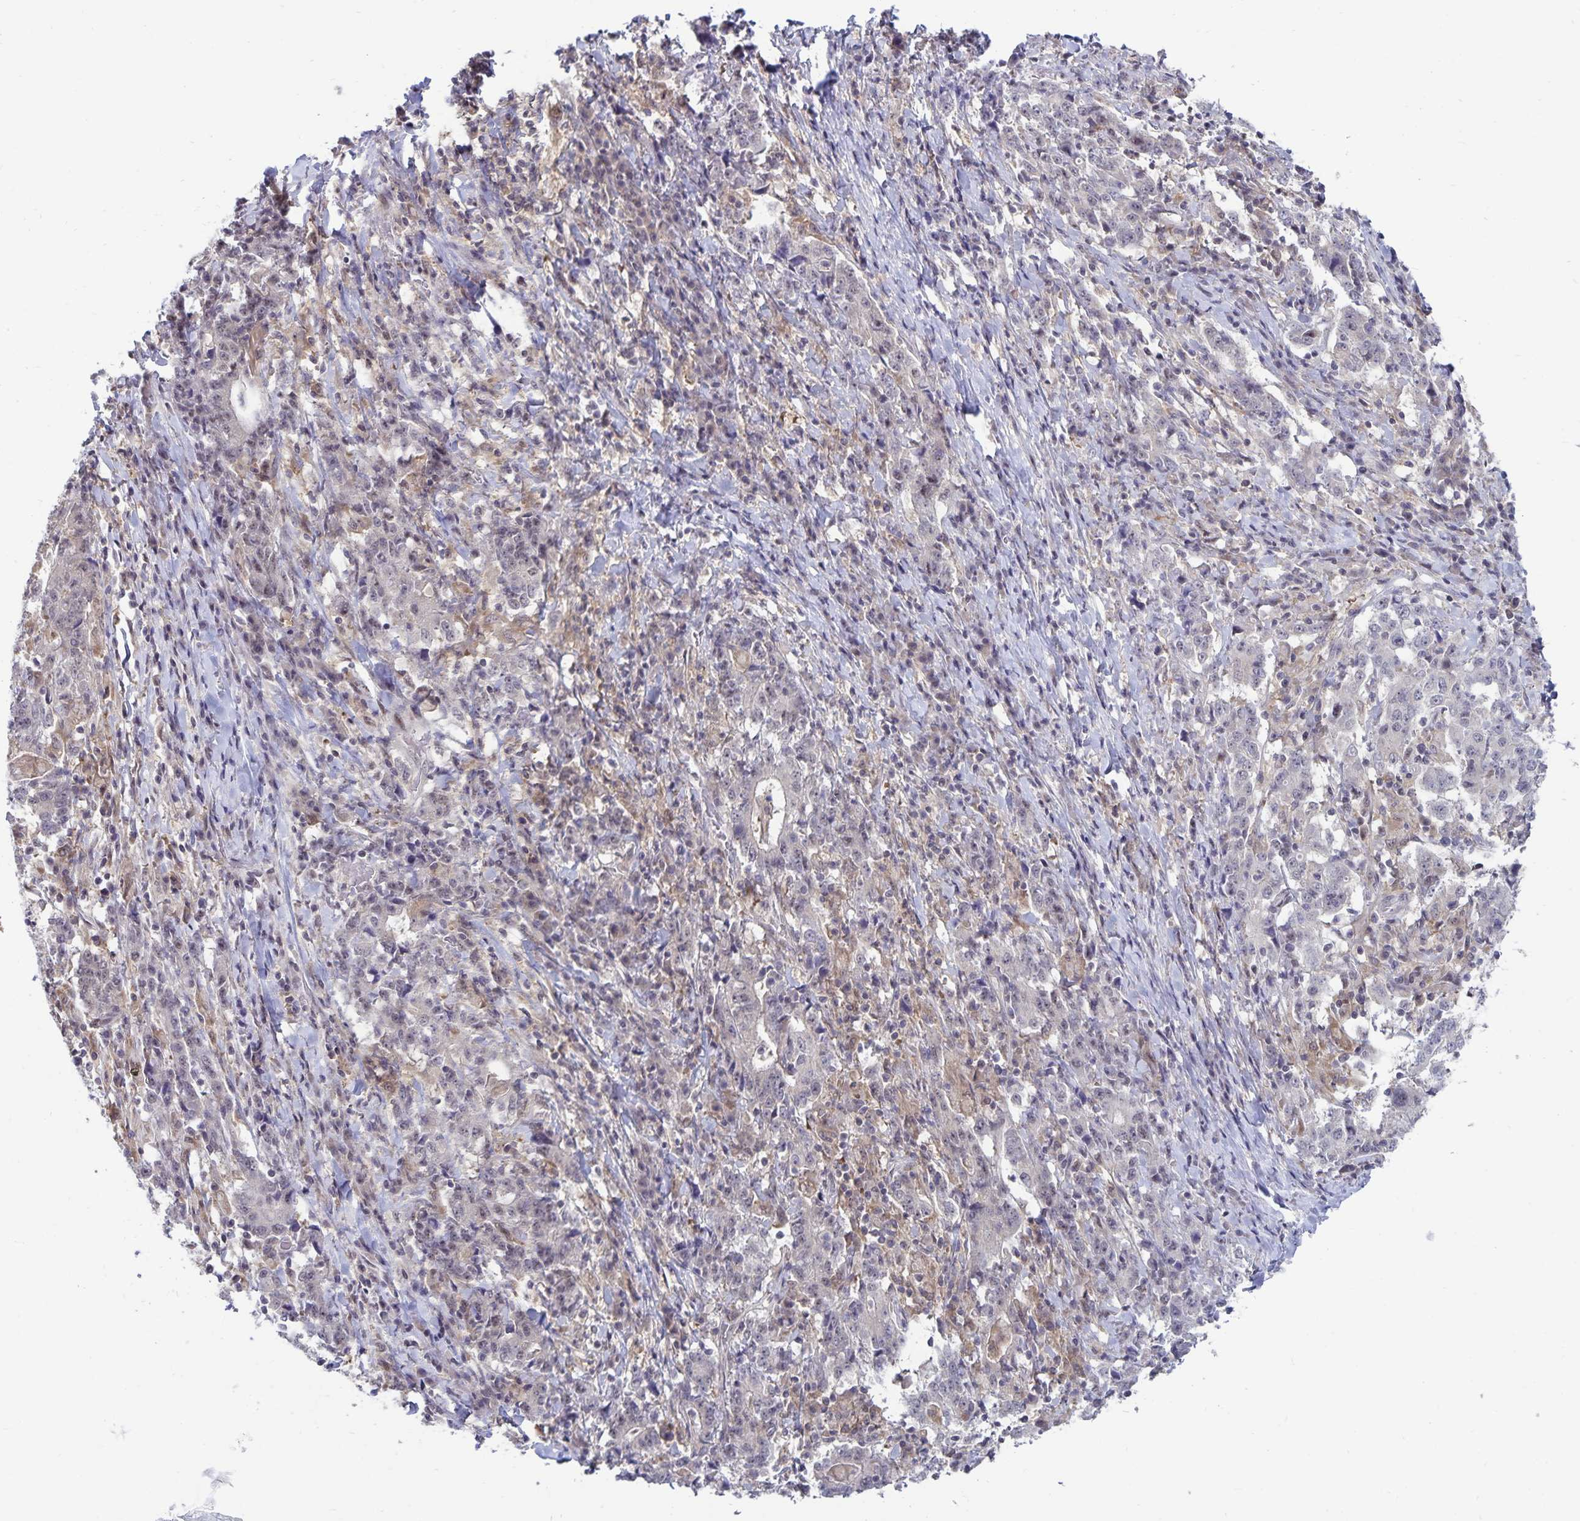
{"staining": {"intensity": "negative", "quantity": "none", "location": "none"}, "tissue": "stomach cancer", "cell_type": "Tumor cells", "image_type": "cancer", "snomed": [{"axis": "morphology", "description": "Normal tissue, NOS"}, {"axis": "morphology", "description": "Adenocarcinoma, NOS"}, {"axis": "topography", "description": "Stomach, upper"}, {"axis": "topography", "description": "Stomach"}], "caption": "Tumor cells are negative for protein expression in human stomach adenocarcinoma. The staining is performed using DAB (3,3'-diaminobenzidine) brown chromogen with nuclei counter-stained in using hematoxylin.", "gene": "EXOC6B", "patient": {"sex": "male", "age": 59}}